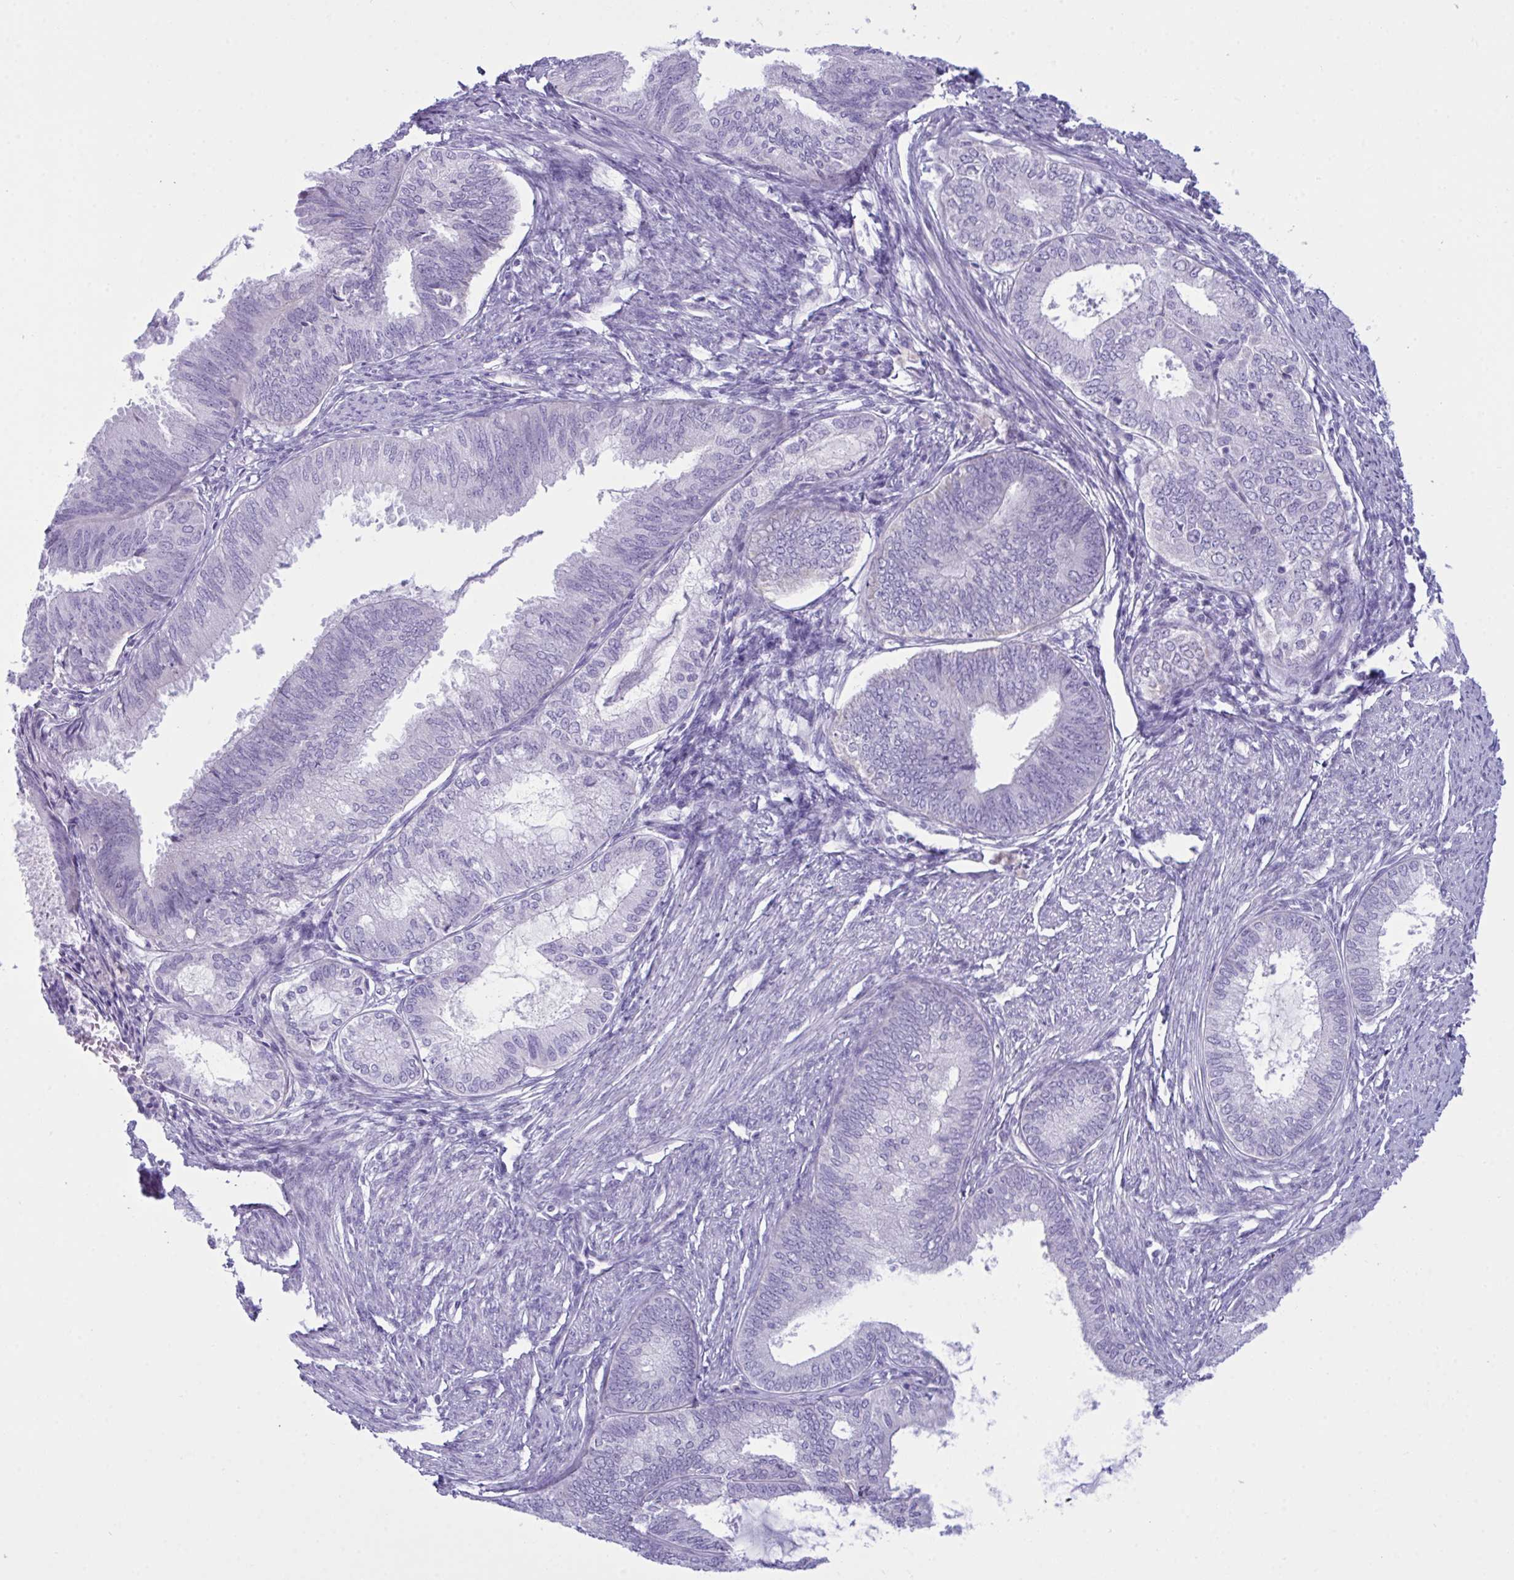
{"staining": {"intensity": "negative", "quantity": "none", "location": "none"}, "tissue": "endometrial cancer", "cell_type": "Tumor cells", "image_type": "cancer", "snomed": [{"axis": "morphology", "description": "Adenocarcinoma, NOS"}, {"axis": "topography", "description": "Endometrium"}], "caption": "There is no significant staining in tumor cells of endometrial adenocarcinoma.", "gene": "BBS1", "patient": {"sex": "female", "age": 86}}